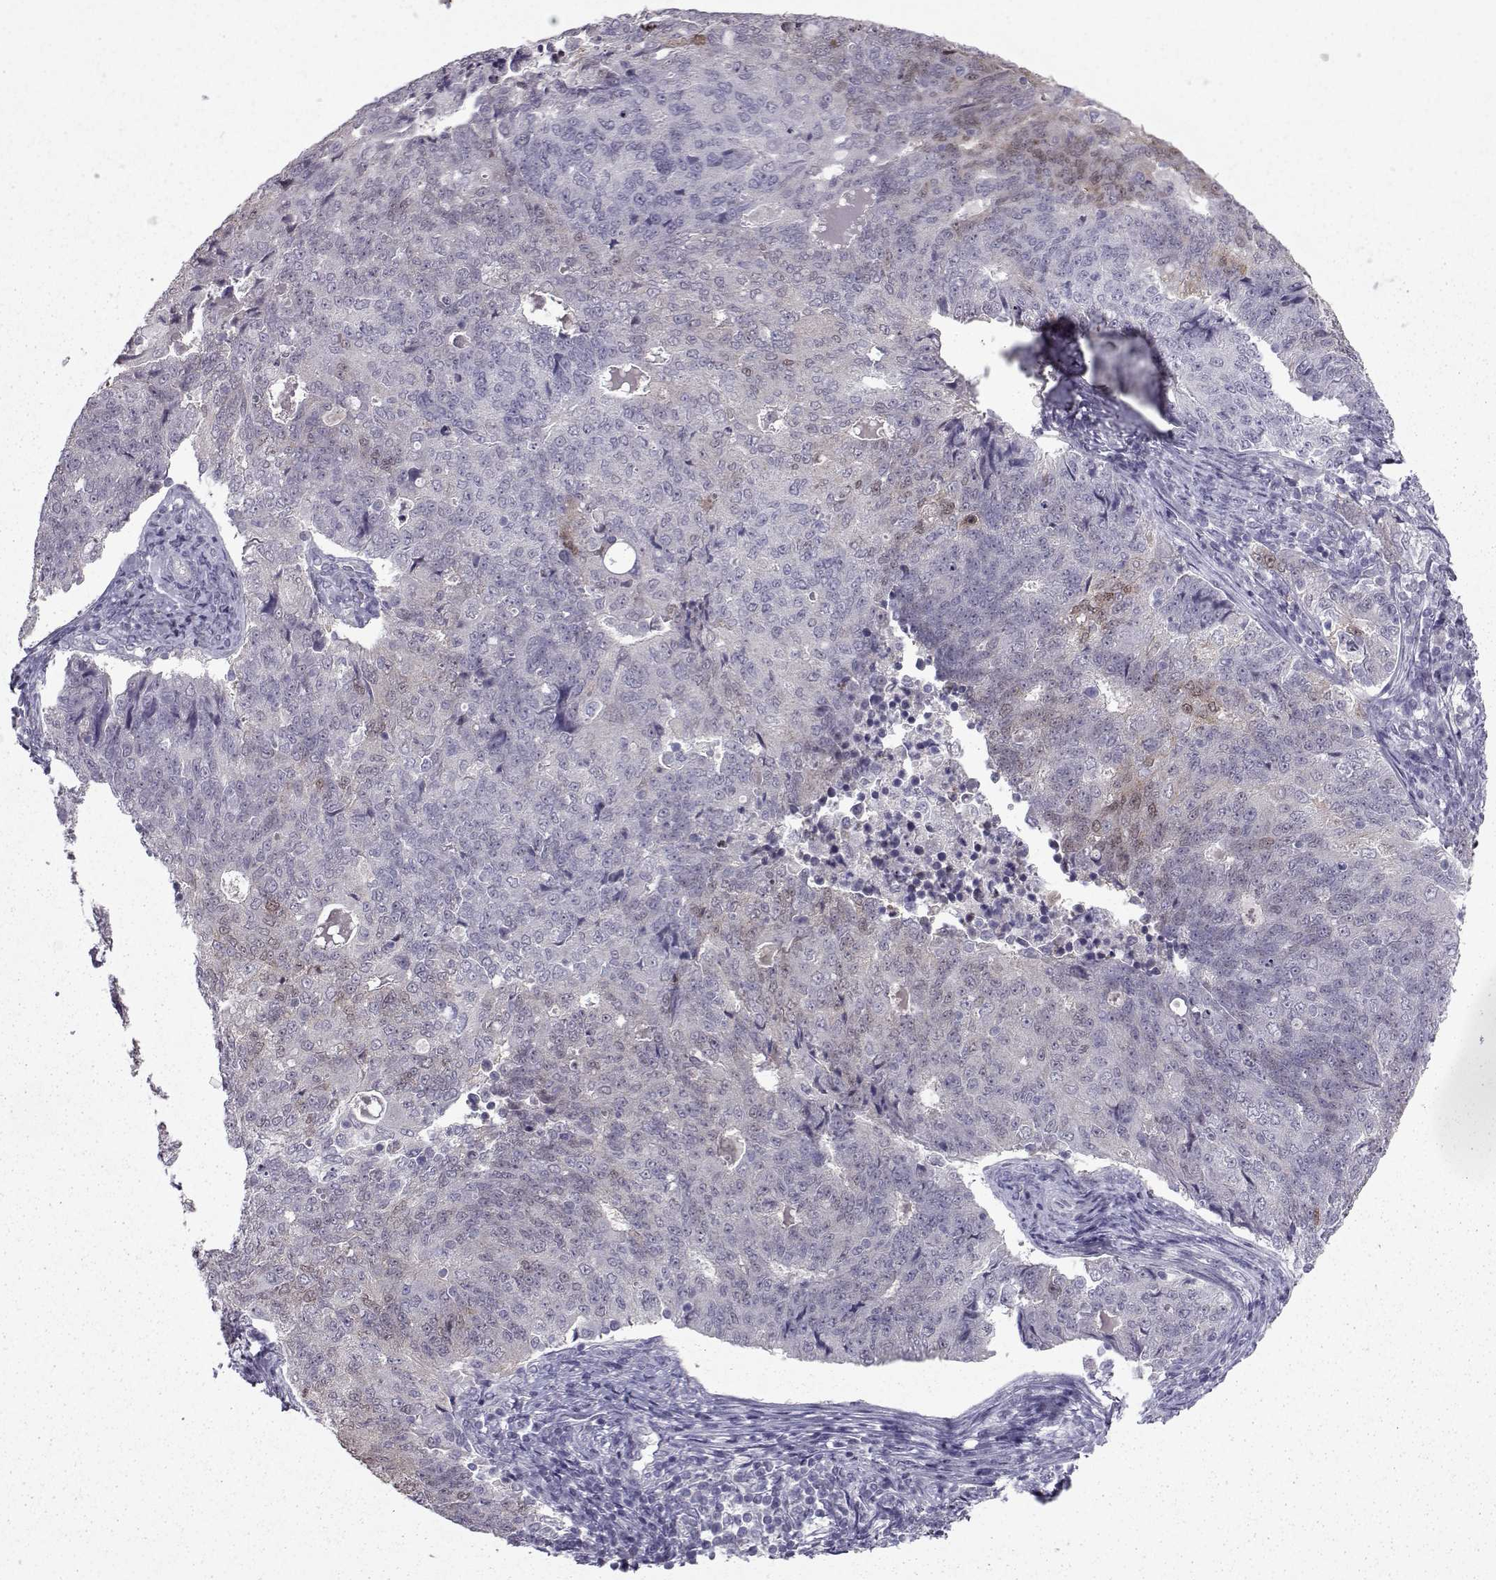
{"staining": {"intensity": "weak", "quantity": "<25%", "location": "cytoplasmic/membranous"}, "tissue": "endometrial cancer", "cell_type": "Tumor cells", "image_type": "cancer", "snomed": [{"axis": "morphology", "description": "Adenocarcinoma, NOS"}, {"axis": "topography", "description": "Endometrium"}], "caption": "High magnification brightfield microscopy of endometrial cancer stained with DAB (3,3'-diaminobenzidine) (brown) and counterstained with hematoxylin (blue): tumor cells show no significant expression.", "gene": "ASRGL1", "patient": {"sex": "female", "age": 43}}